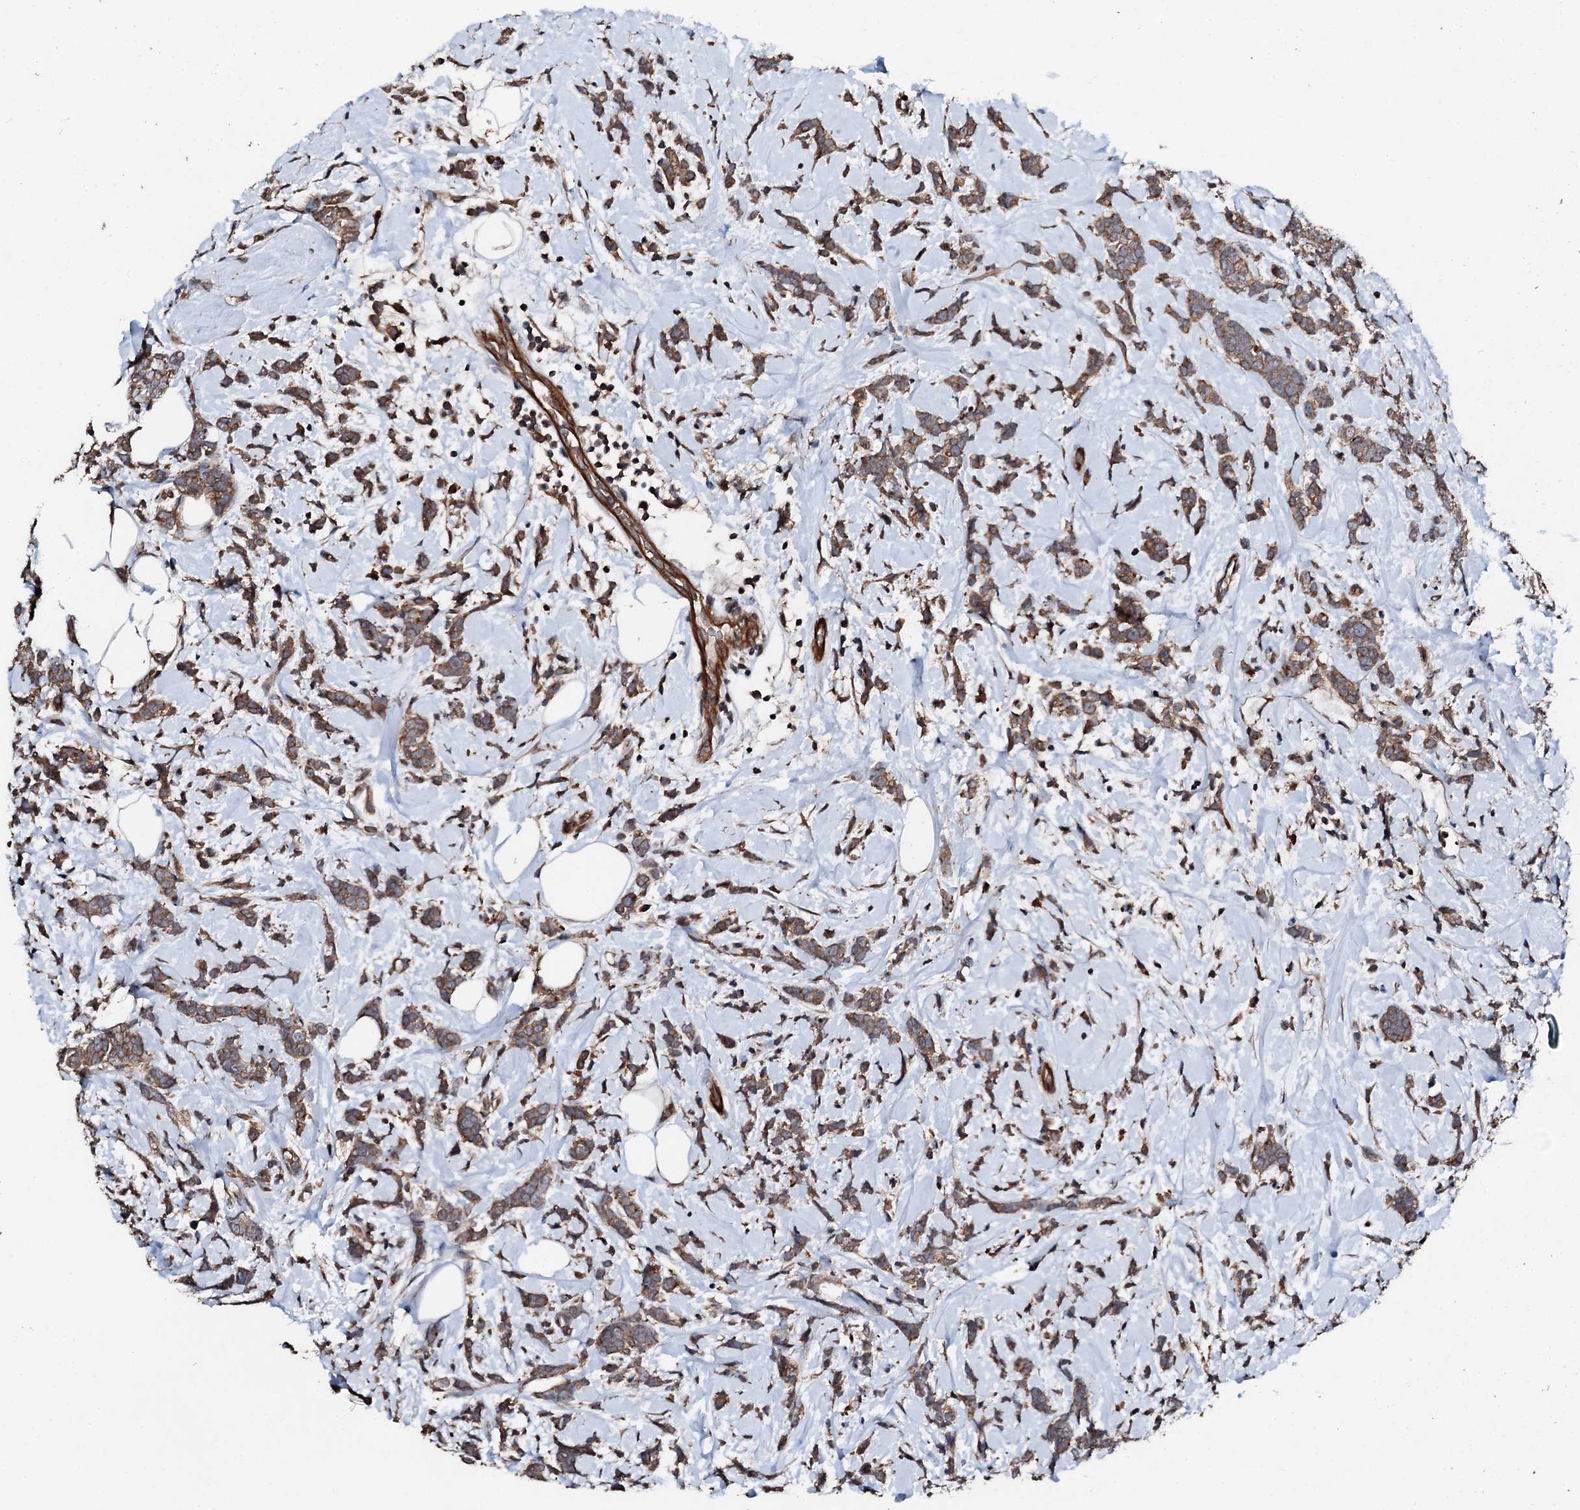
{"staining": {"intensity": "moderate", "quantity": ">75%", "location": "cytoplasmic/membranous"}, "tissue": "breast cancer", "cell_type": "Tumor cells", "image_type": "cancer", "snomed": [{"axis": "morphology", "description": "Lobular carcinoma"}, {"axis": "topography", "description": "Breast"}], "caption": "Moderate cytoplasmic/membranous expression is appreciated in about >75% of tumor cells in breast lobular carcinoma.", "gene": "FGD4", "patient": {"sex": "female", "age": 58}}